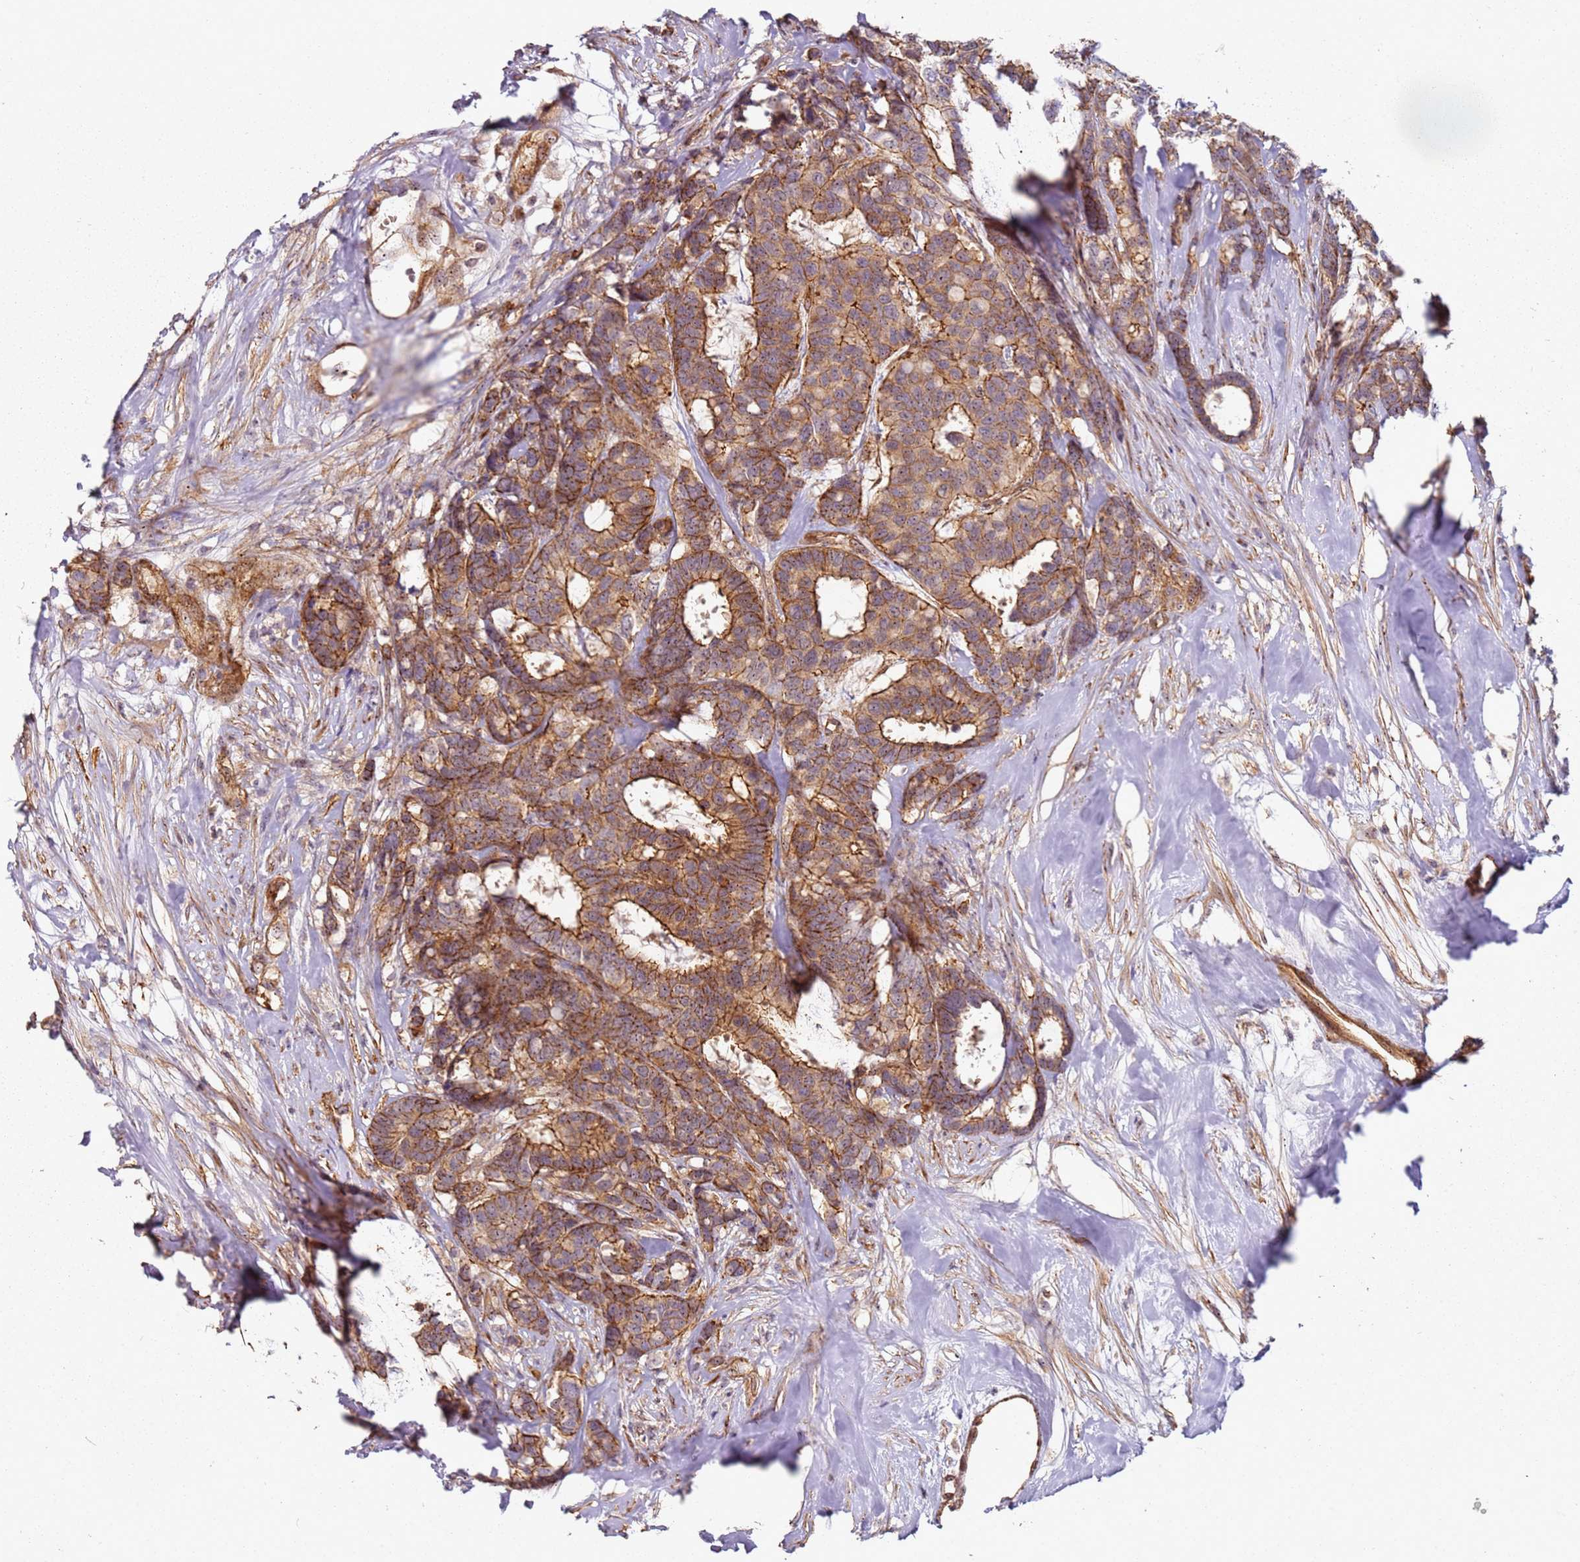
{"staining": {"intensity": "strong", "quantity": ">75%", "location": "cytoplasmic/membranous"}, "tissue": "breast cancer", "cell_type": "Tumor cells", "image_type": "cancer", "snomed": [{"axis": "morphology", "description": "Duct carcinoma"}, {"axis": "topography", "description": "Breast"}], "caption": "Breast cancer tissue shows strong cytoplasmic/membranous staining in about >75% of tumor cells (DAB IHC with brightfield microscopy, high magnification).", "gene": "C2CD4B", "patient": {"sex": "female", "age": 87}}